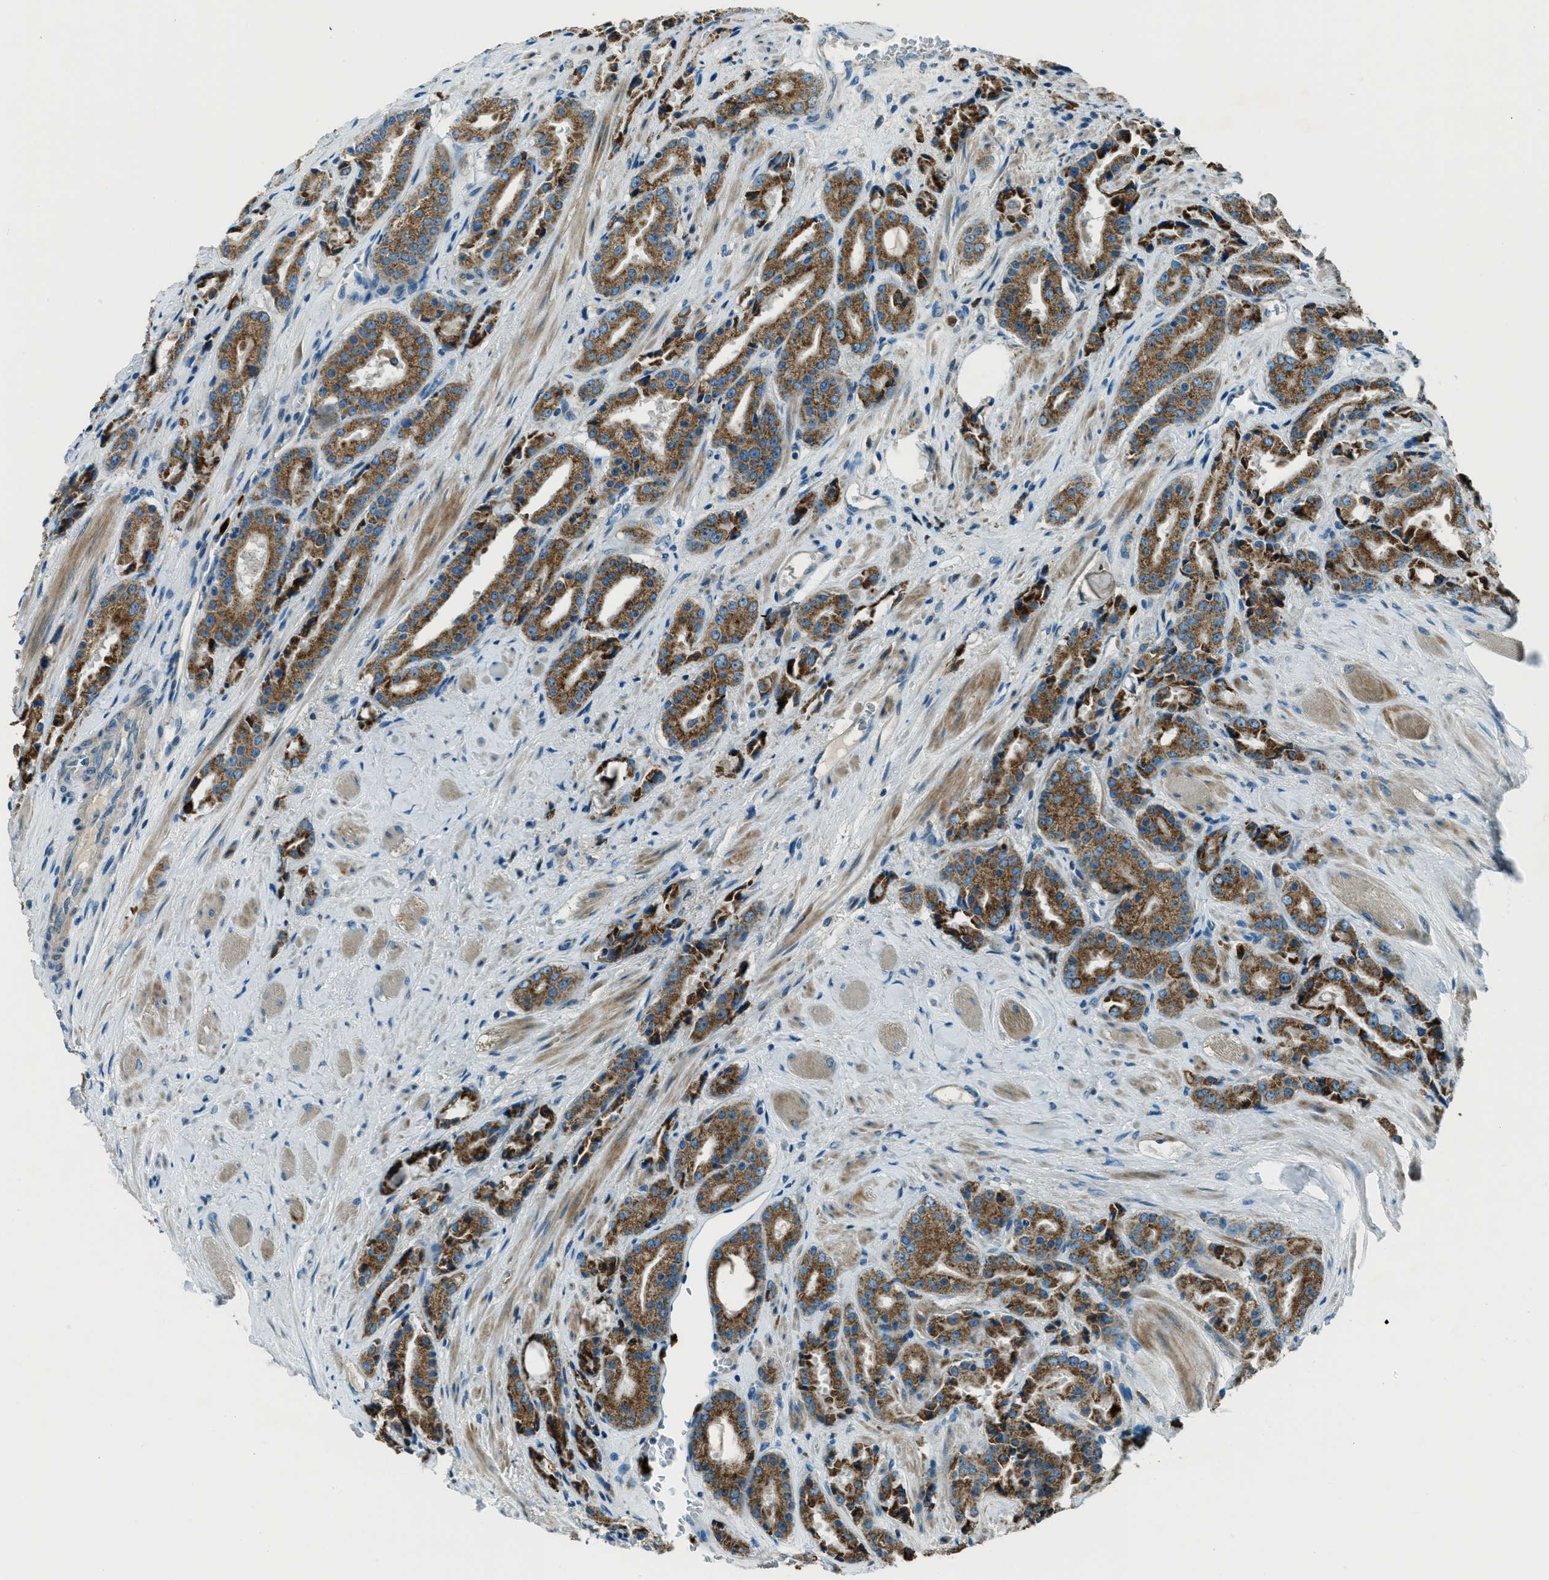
{"staining": {"intensity": "strong", "quantity": ">75%", "location": "cytoplasmic/membranous"}, "tissue": "prostate cancer", "cell_type": "Tumor cells", "image_type": "cancer", "snomed": [{"axis": "morphology", "description": "Adenocarcinoma, High grade"}, {"axis": "topography", "description": "Prostate"}], "caption": "DAB (3,3'-diaminobenzidine) immunohistochemical staining of human prostate high-grade adenocarcinoma displays strong cytoplasmic/membranous protein staining in approximately >75% of tumor cells.", "gene": "FAR1", "patient": {"sex": "male", "age": 71}}